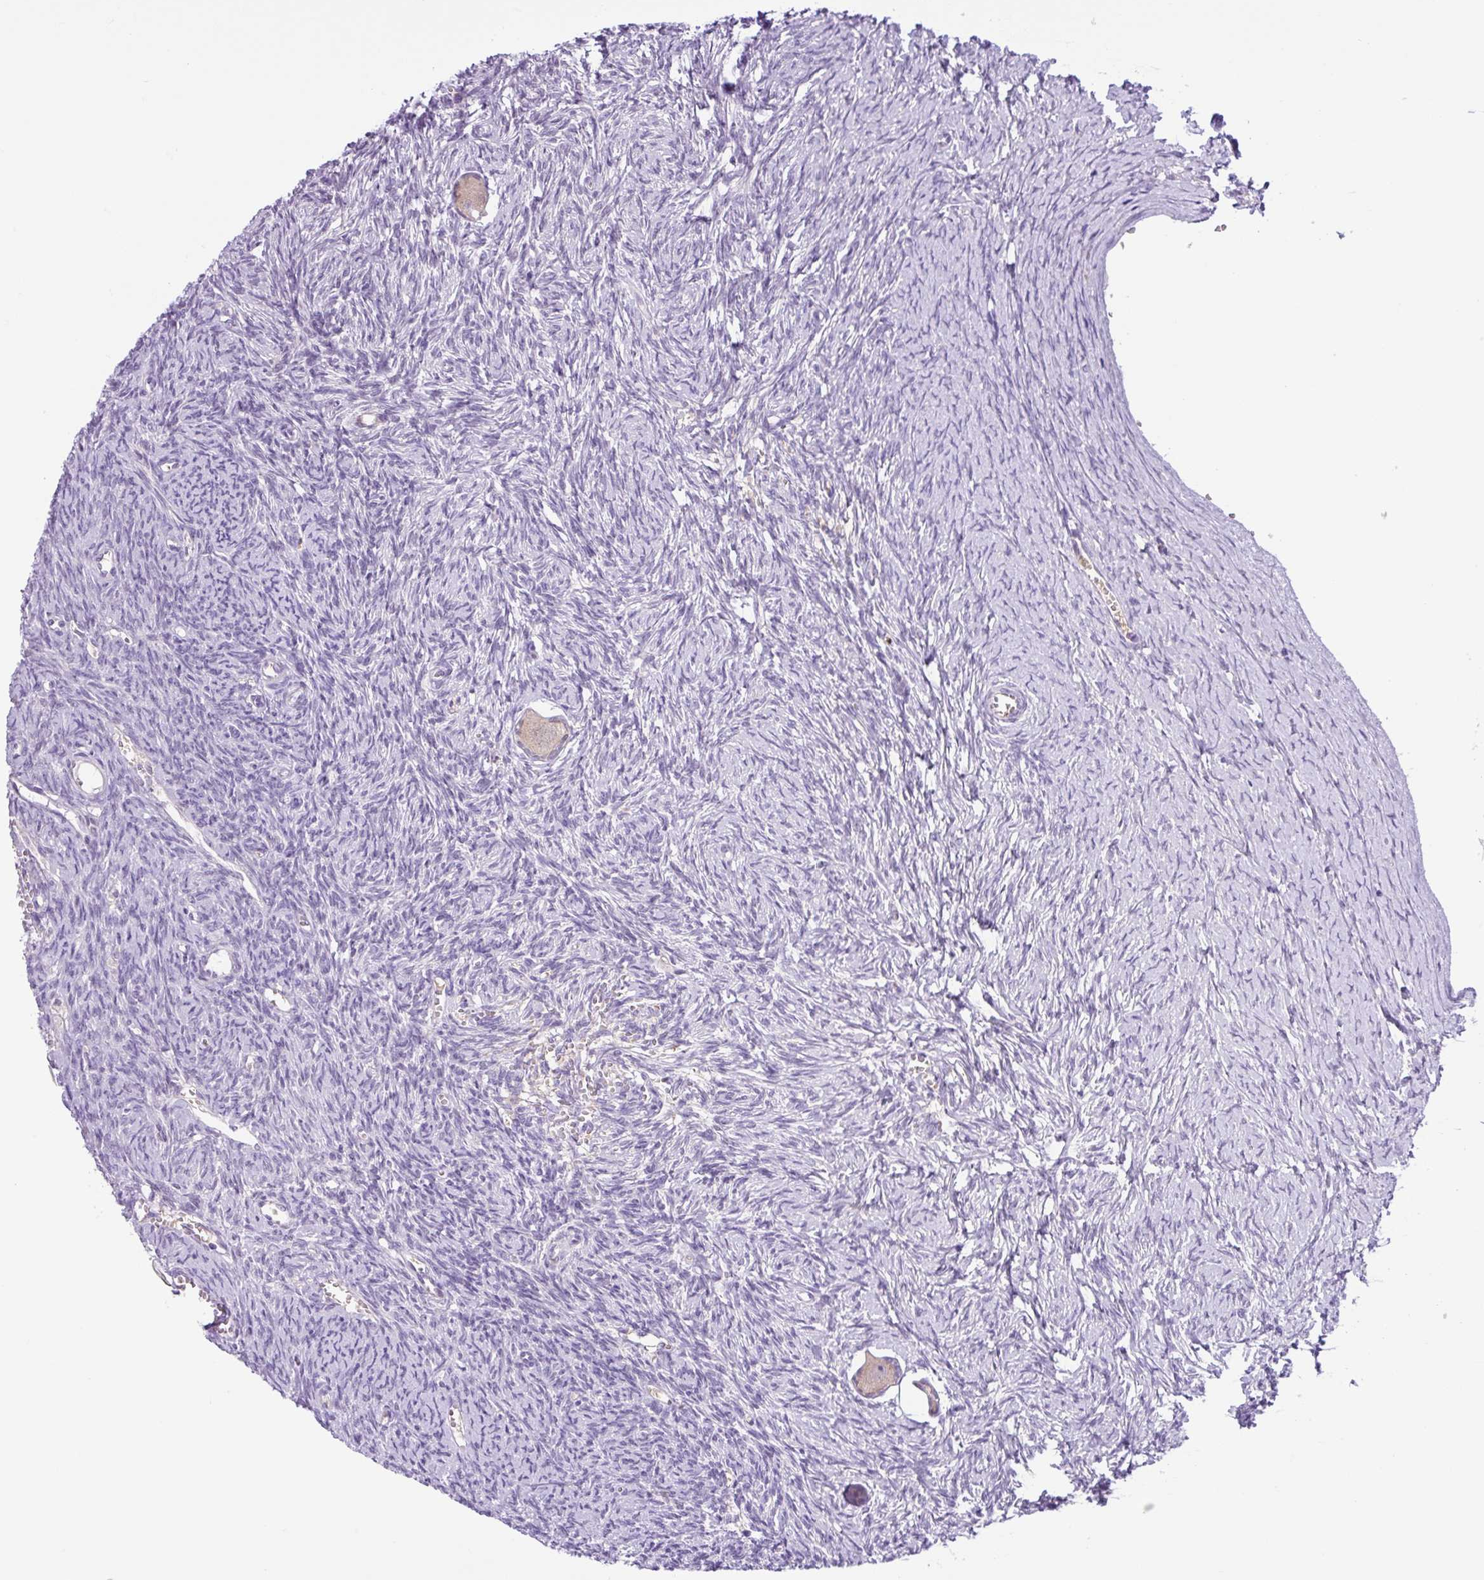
{"staining": {"intensity": "negative", "quantity": "none", "location": "none"}, "tissue": "ovary", "cell_type": "Follicle cells", "image_type": "normal", "snomed": [{"axis": "morphology", "description": "Normal tissue, NOS"}, {"axis": "topography", "description": "Ovary"}], "caption": "Immunohistochemistry image of normal human ovary stained for a protein (brown), which demonstrates no staining in follicle cells. (Brightfield microscopy of DAB IHC at high magnification).", "gene": "TONSL", "patient": {"sex": "female", "age": 39}}